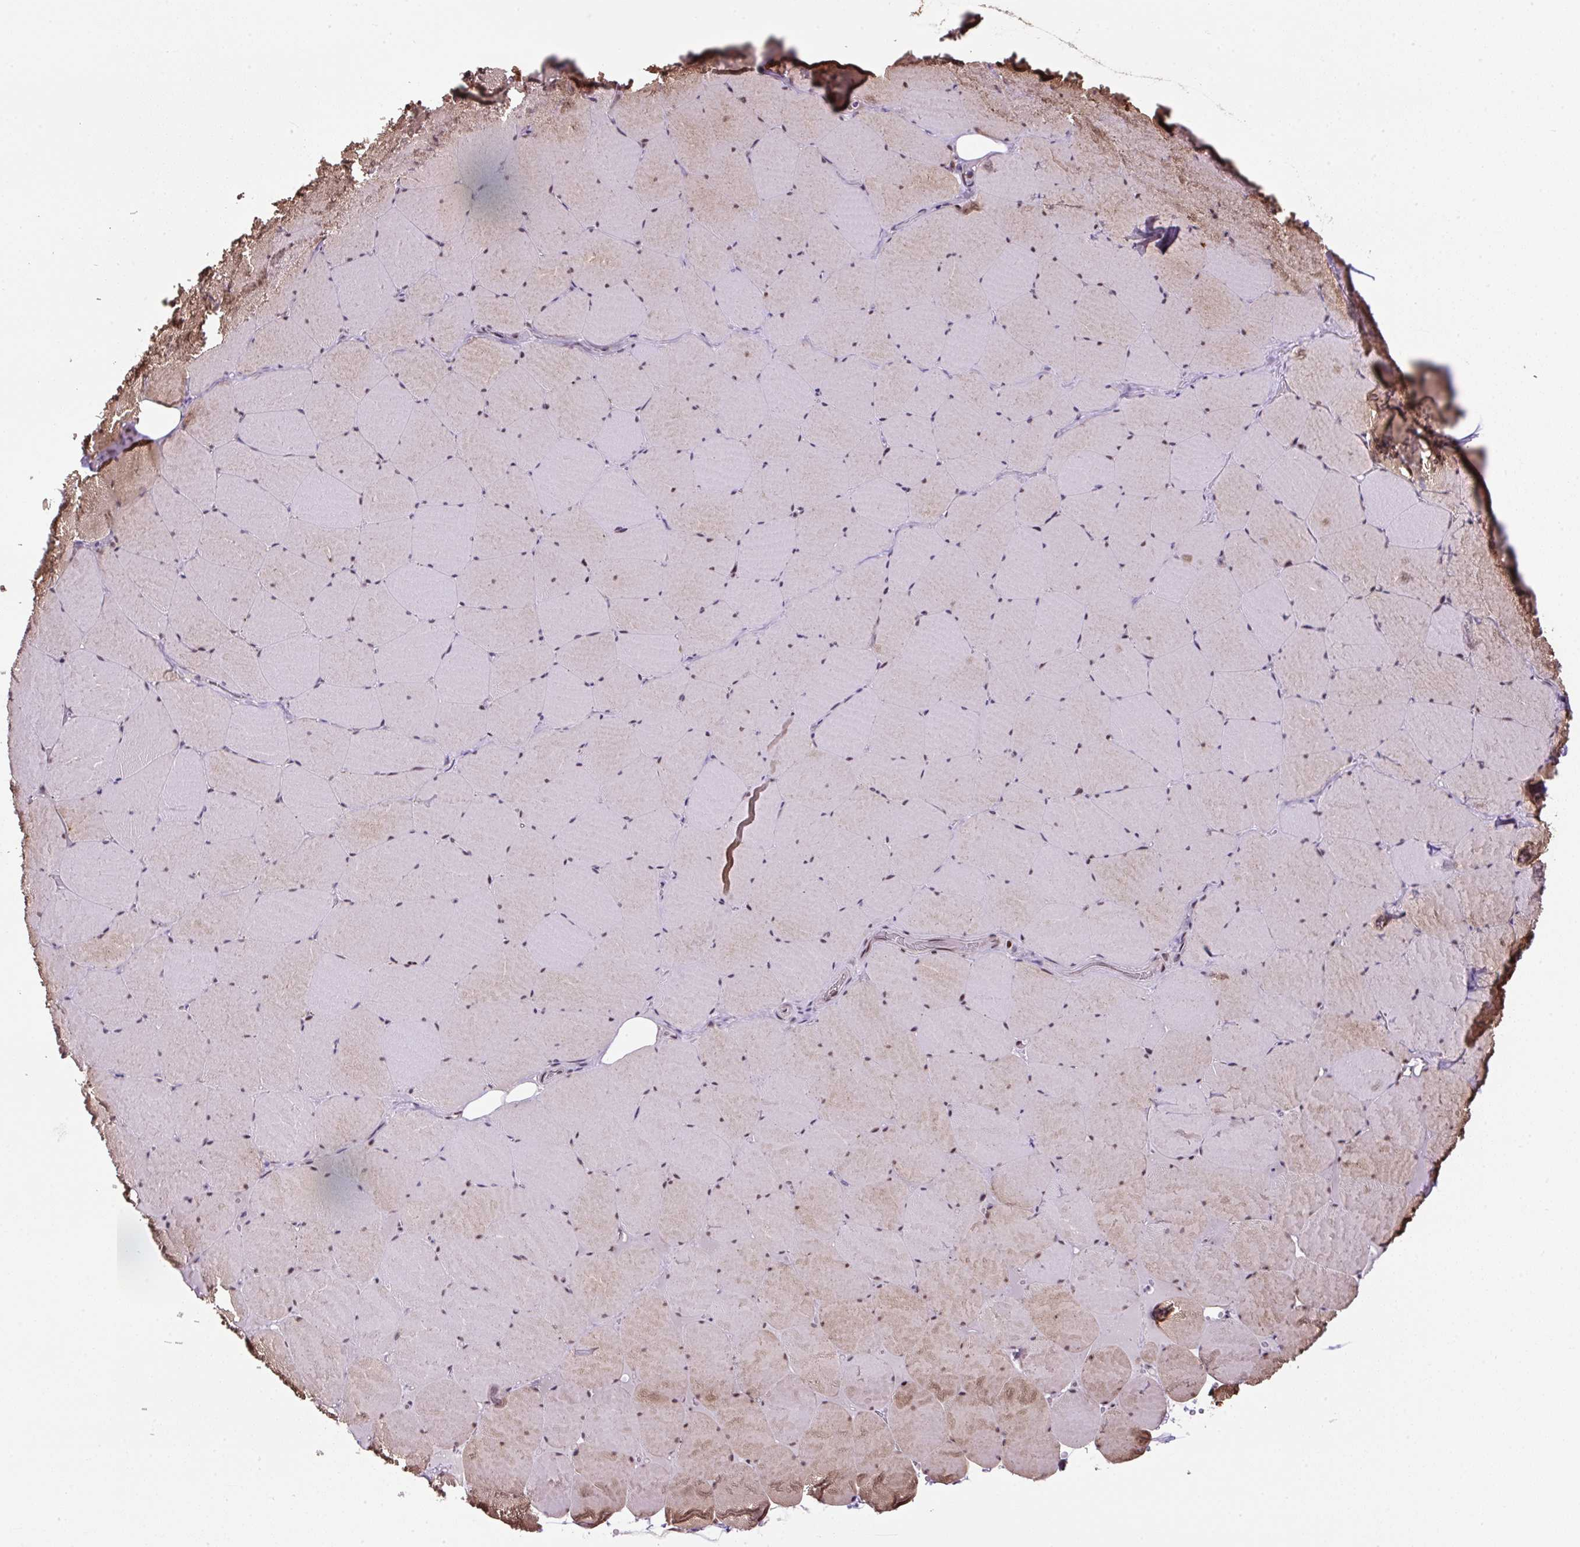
{"staining": {"intensity": "moderate", "quantity": "25%-75%", "location": "cytoplasmic/membranous,nuclear"}, "tissue": "skeletal muscle", "cell_type": "Myocytes", "image_type": "normal", "snomed": [{"axis": "morphology", "description": "Normal tissue, NOS"}, {"axis": "topography", "description": "Skeletal muscle"}, {"axis": "topography", "description": "Head-Neck"}], "caption": "Immunohistochemistry (IHC) photomicrograph of unremarkable skeletal muscle: skeletal muscle stained using immunohistochemistry (IHC) demonstrates medium levels of moderate protein expression localized specifically in the cytoplasmic/membranous,nuclear of myocytes, appearing as a cytoplasmic/membranous,nuclear brown color.", "gene": "TAF1A", "patient": {"sex": "male", "age": 66}}